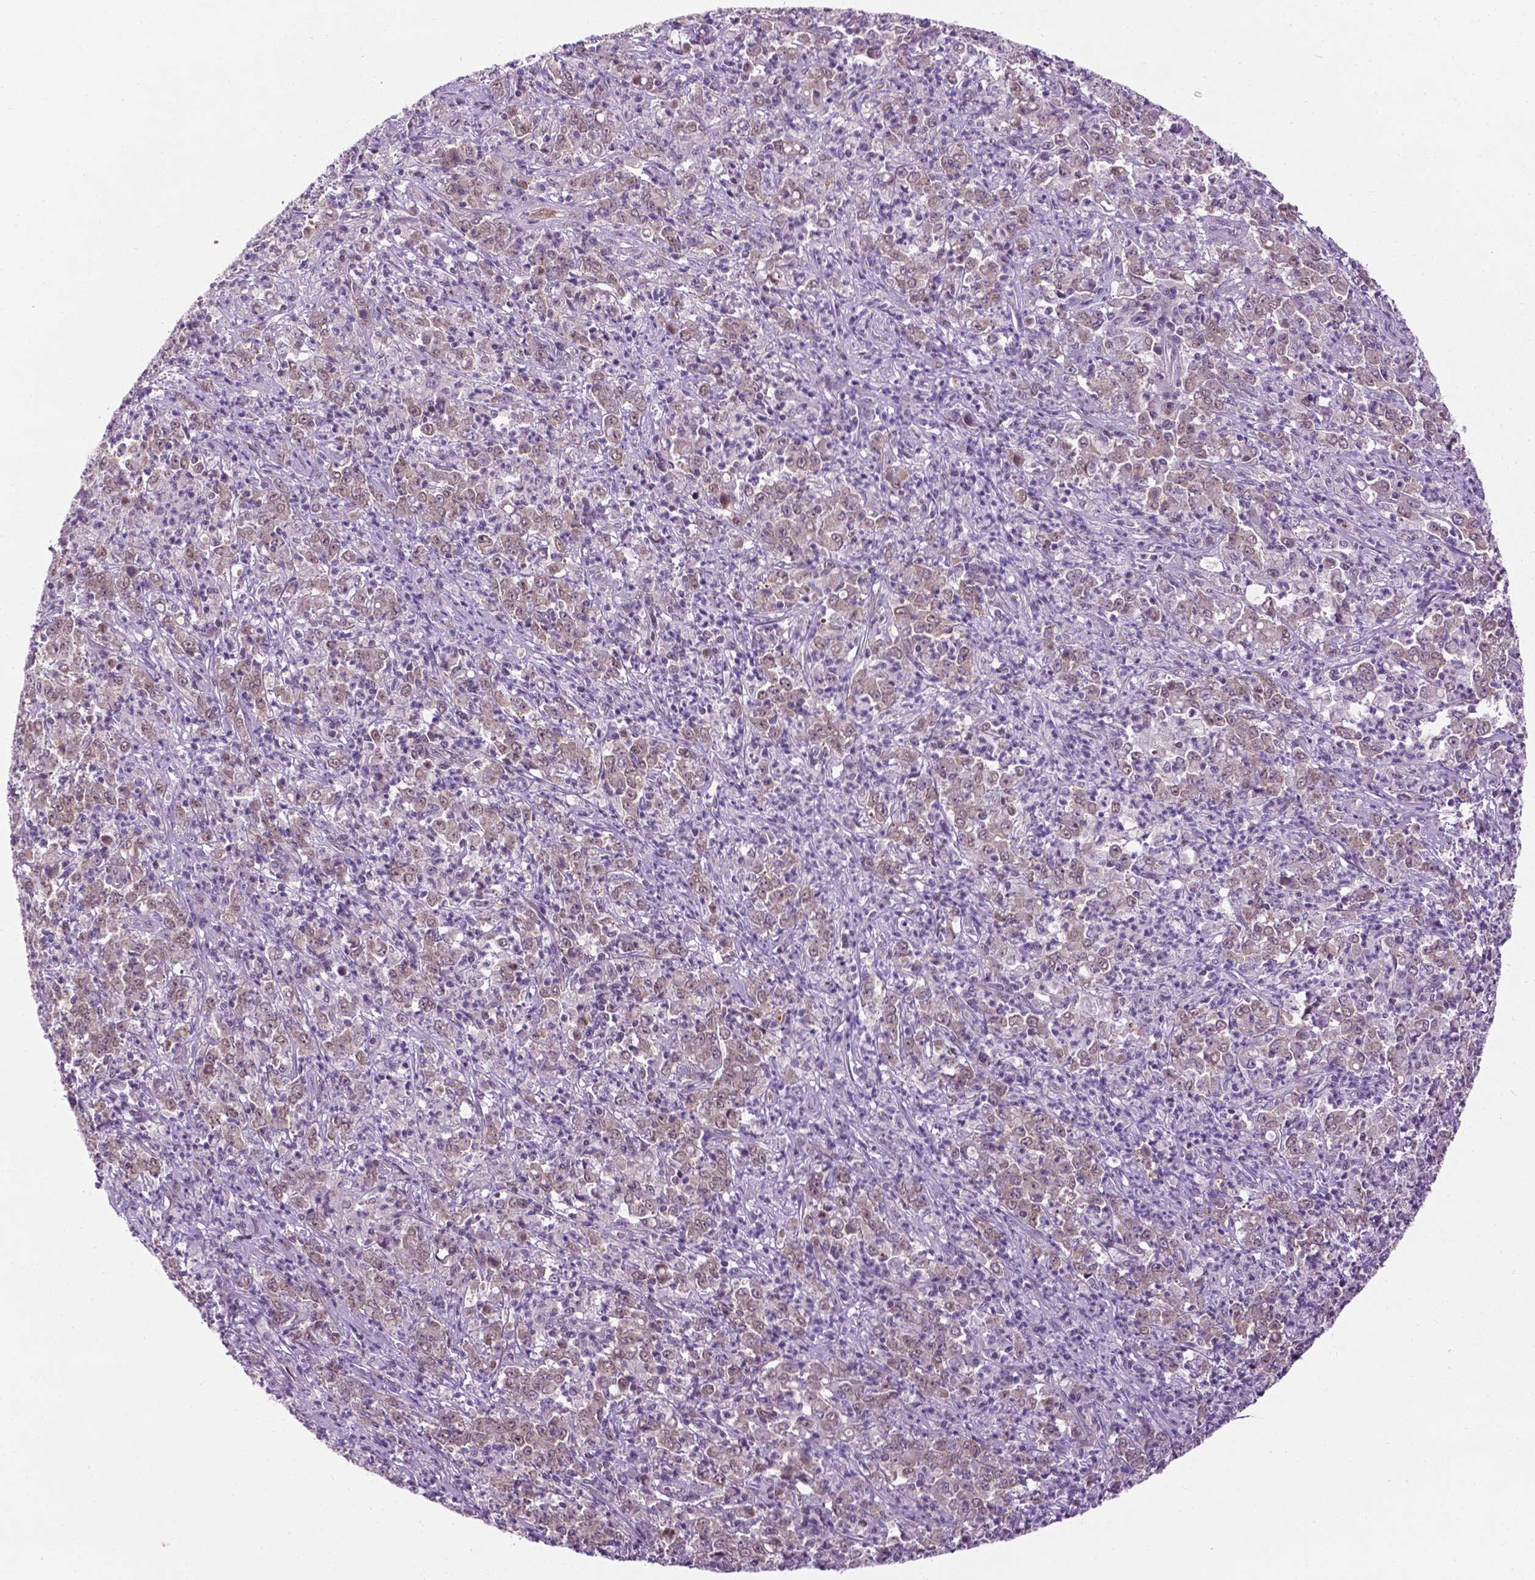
{"staining": {"intensity": "weak", "quantity": "25%-75%", "location": "nuclear"}, "tissue": "stomach cancer", "cell_type": "Tumor cells", "image_type": "cancer", "snomed": [{"axis": "morphology", "description": "Adenocarcinoma, NOS"}, {"axis": "topography", "description": "Stomach, lower"}], "caption": "High-power microscopy captured an immunohistochemistry (IHC) photomicrograph of adenocarcinoma (stomach), revealing weak nuclear staining in about 25%-75% of tumor cells.", "gene": "ZNF41", "patient": {"sex": "female", "age": 71}}